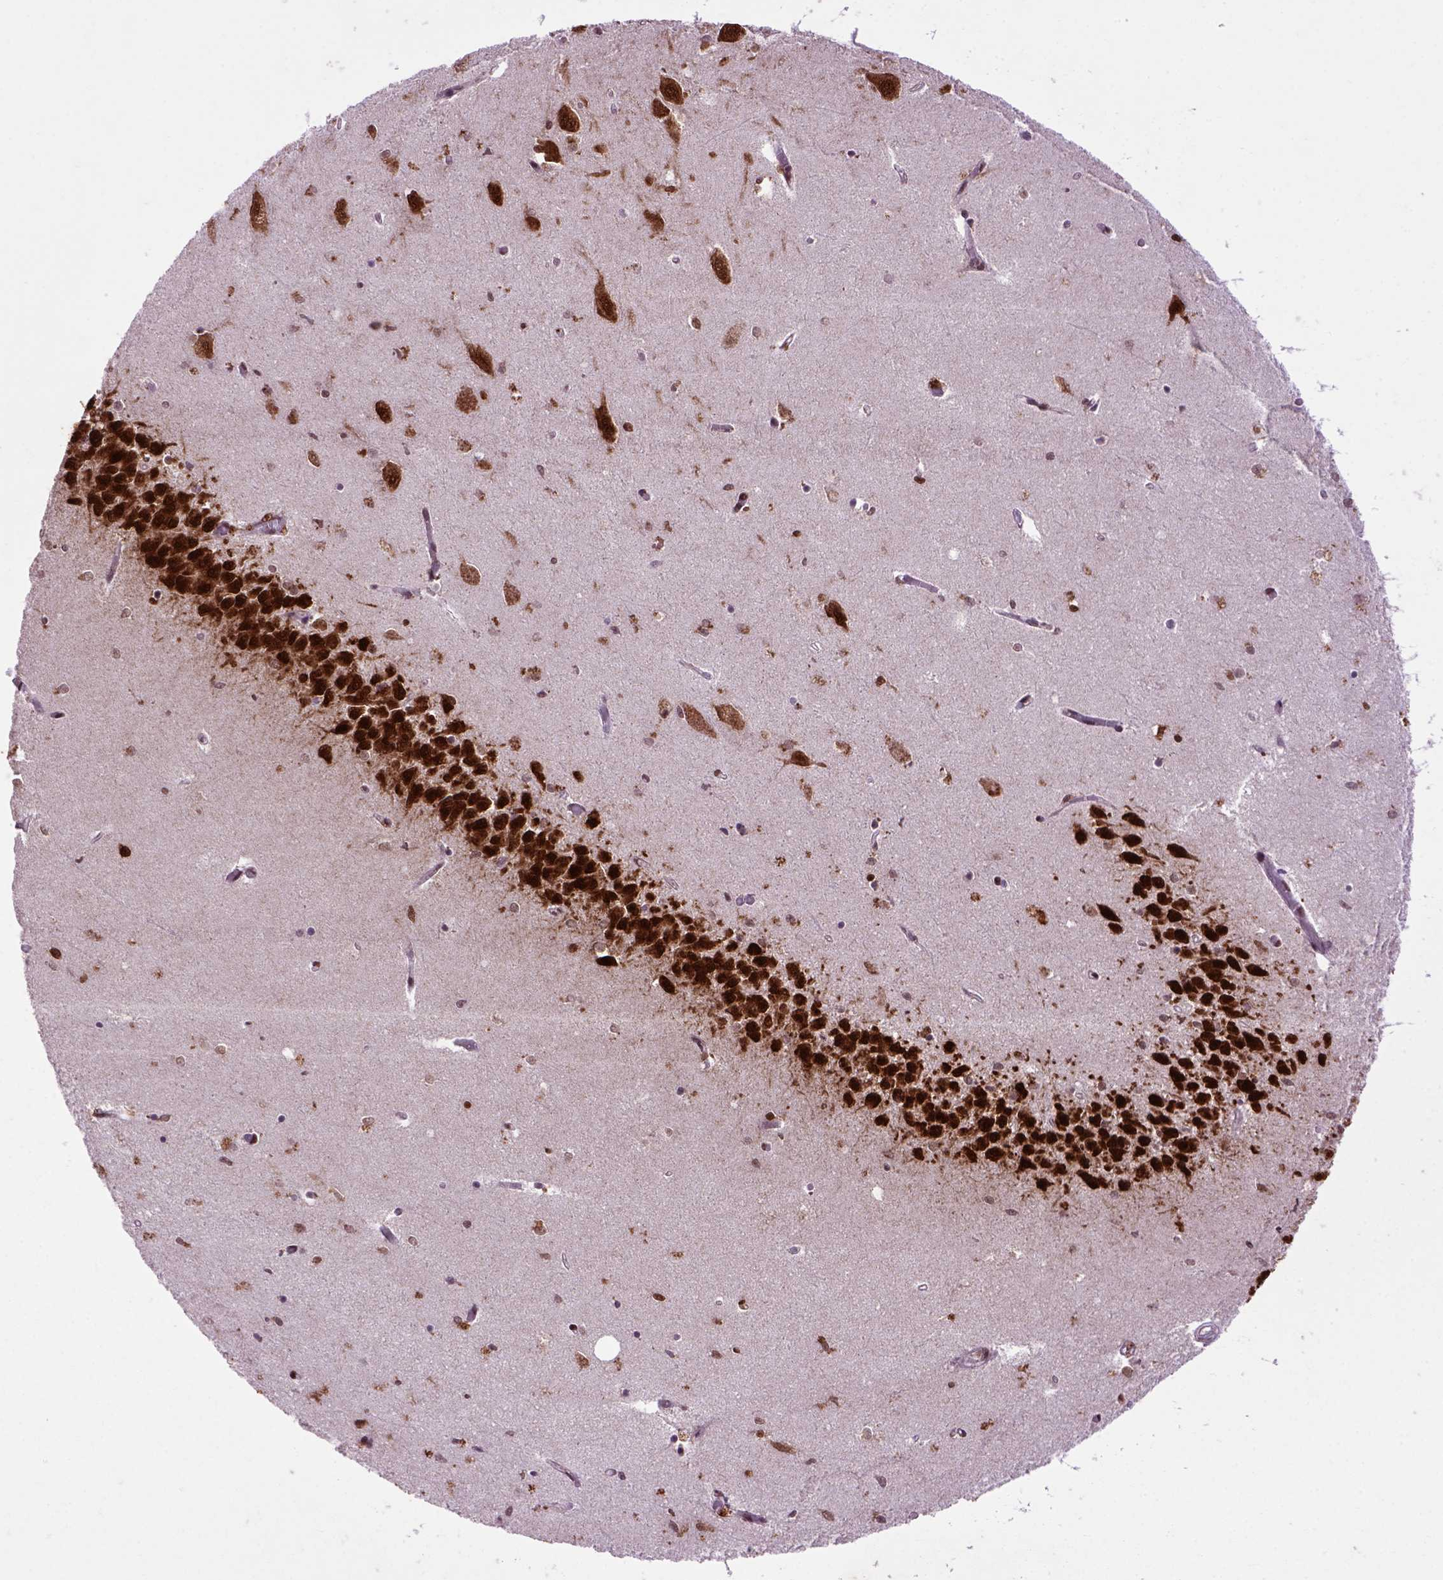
{"staining": {"intensity": "moderate", "quantity": "<25%", "location": "nuclear"}, "tissue": "hippocampus", "cell_type": "Glial cells", "image_type": "normal", "snomed": [{"axis": "morphology", "description": "Normal tissue, NOS"}, {"axis": "topography", "description": "Hippocampus"}], "caption": "Immunohistochemistry histopathology image of unremarkable human hippocampus stained for a protein (brown), which reveals low levels of moderate nuclear staining in about <25% of glial cells.", "gene": "CELF1", "patient": {"sex": "female", "age": 64}}